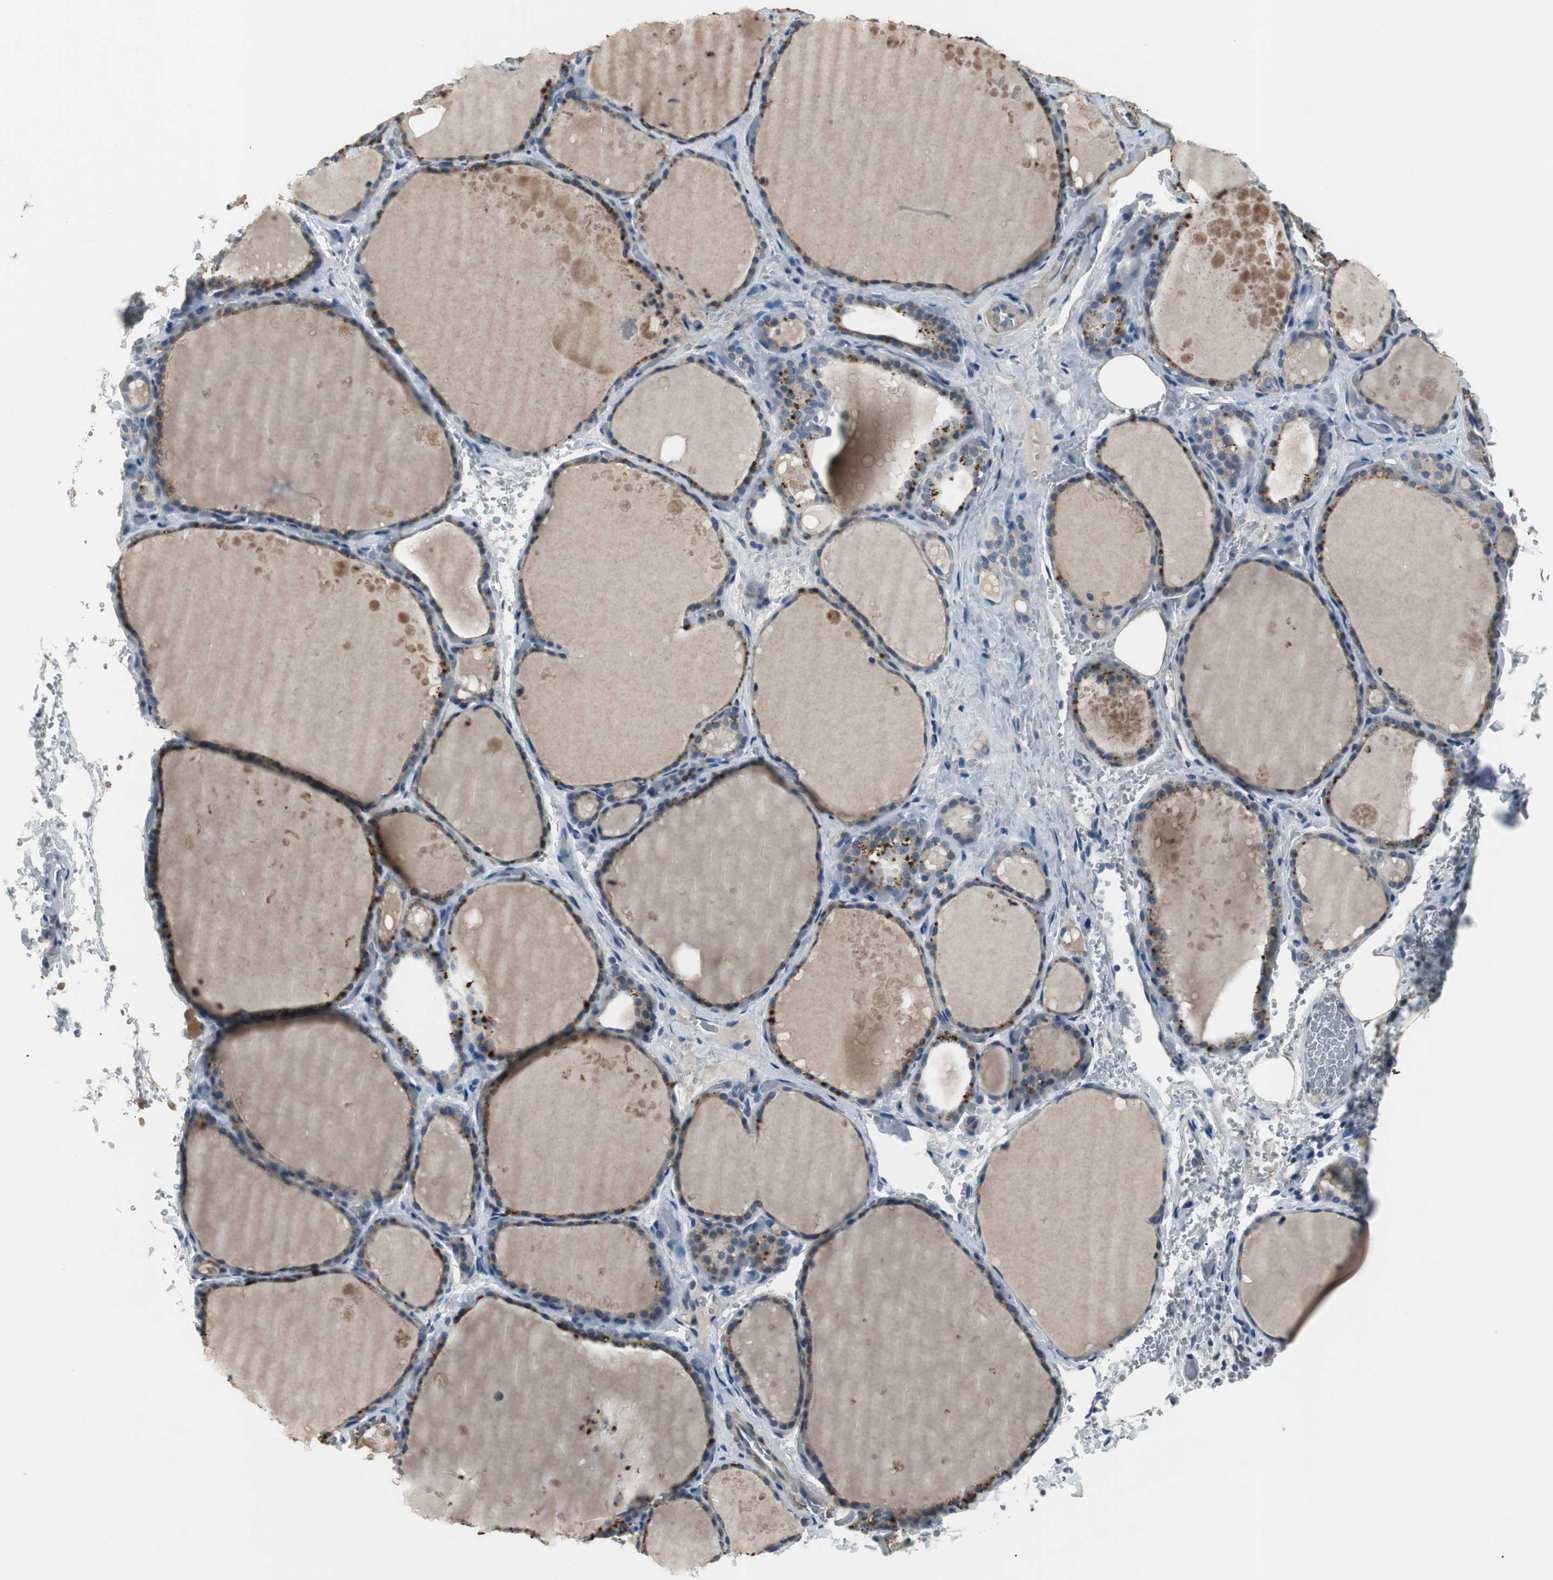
{"staining": {"intensity": "strong", "quantity": ">75%", "location": "cytoplasmic/membranous"}, "tissue": "thyroid gland", "cell_type": "Glandular cells", "image_type": "normal", "snomed": [{"axis": "morphology", "description": "Normal tissue, NOS"}, {"axis": "topography", "description": "Thyroid gland"}], "caption": "Immunohistochemical staining of benign thyroid gland demonstrates >75% levels of strong cytoplasmic/membranous protein expression in approximately >75% of glandular cells. (DAB (3,3'-diaminobenzidine) IHC, brown staining for protein, blue staining for nuclei).", "gene": "PCYT1B", "patient": {"sex": "male", "age": 61}}